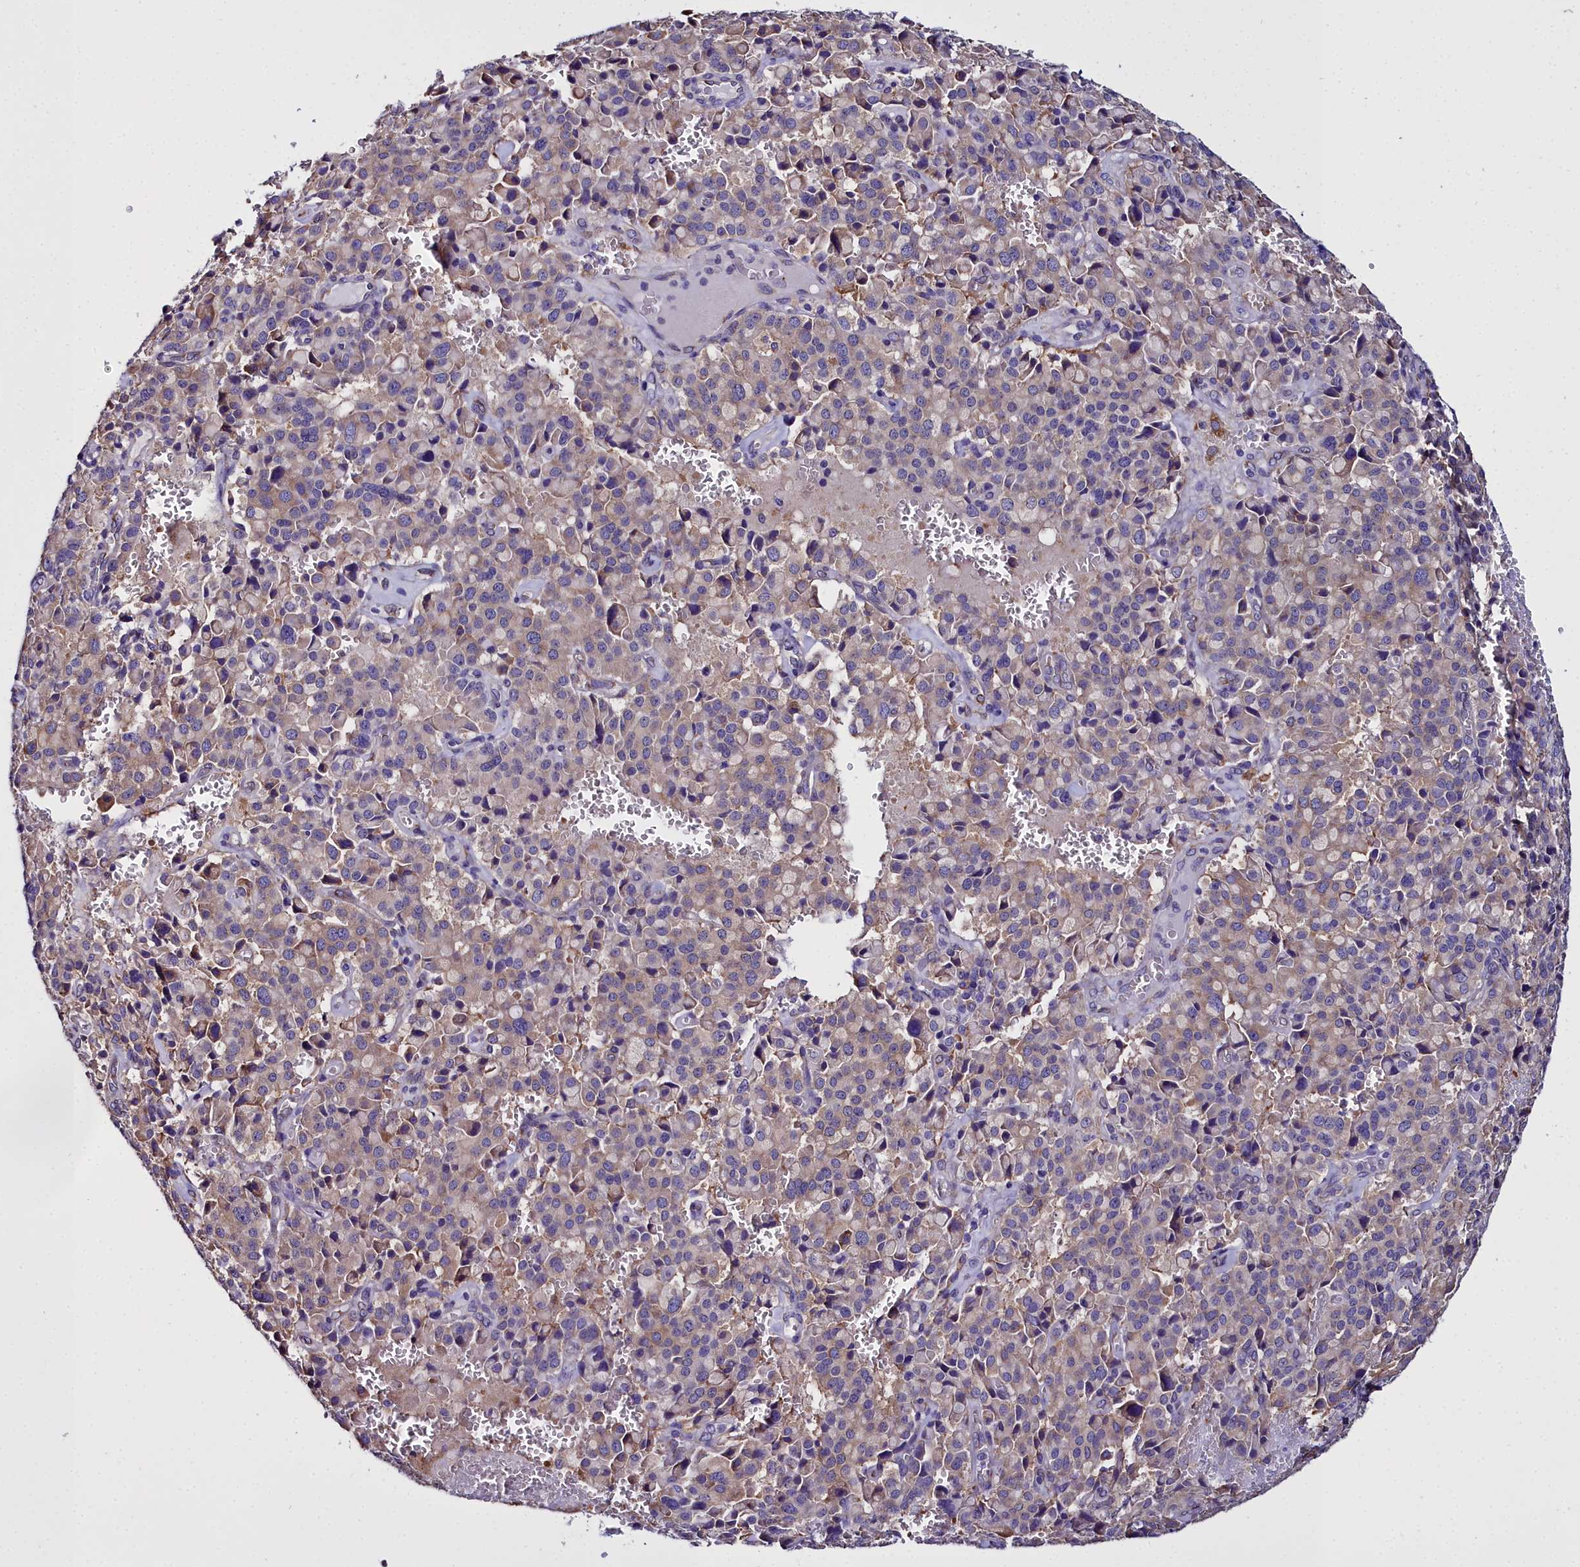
{"staining": {"intensity": "moderate", "quantity": "25%-75%", "location": "cytoplasmic/membranous"}, "tissue": "pancreatic cancer", "cell_type": "Tumor cells", "image_type": "cancer", "snomed": [{"axis": "morphology", "description": "Adenocarcinoma, NOS"}, {"axis": "topography", "description": "Pancreas"}], "caption": "Protein staining by immunohistochemistry demonstrates moderate cytoplasmic/membranous expression in approximately 25%-75% of tumor cells in pancreatic adenocarcinoma. (DAB (3,3'-diaminobenzidine) IHC, brown staining for protein, blue staining for nuclei).", "gene": "TXNDC5", "patient": {"sex": "male", "age": 65}}